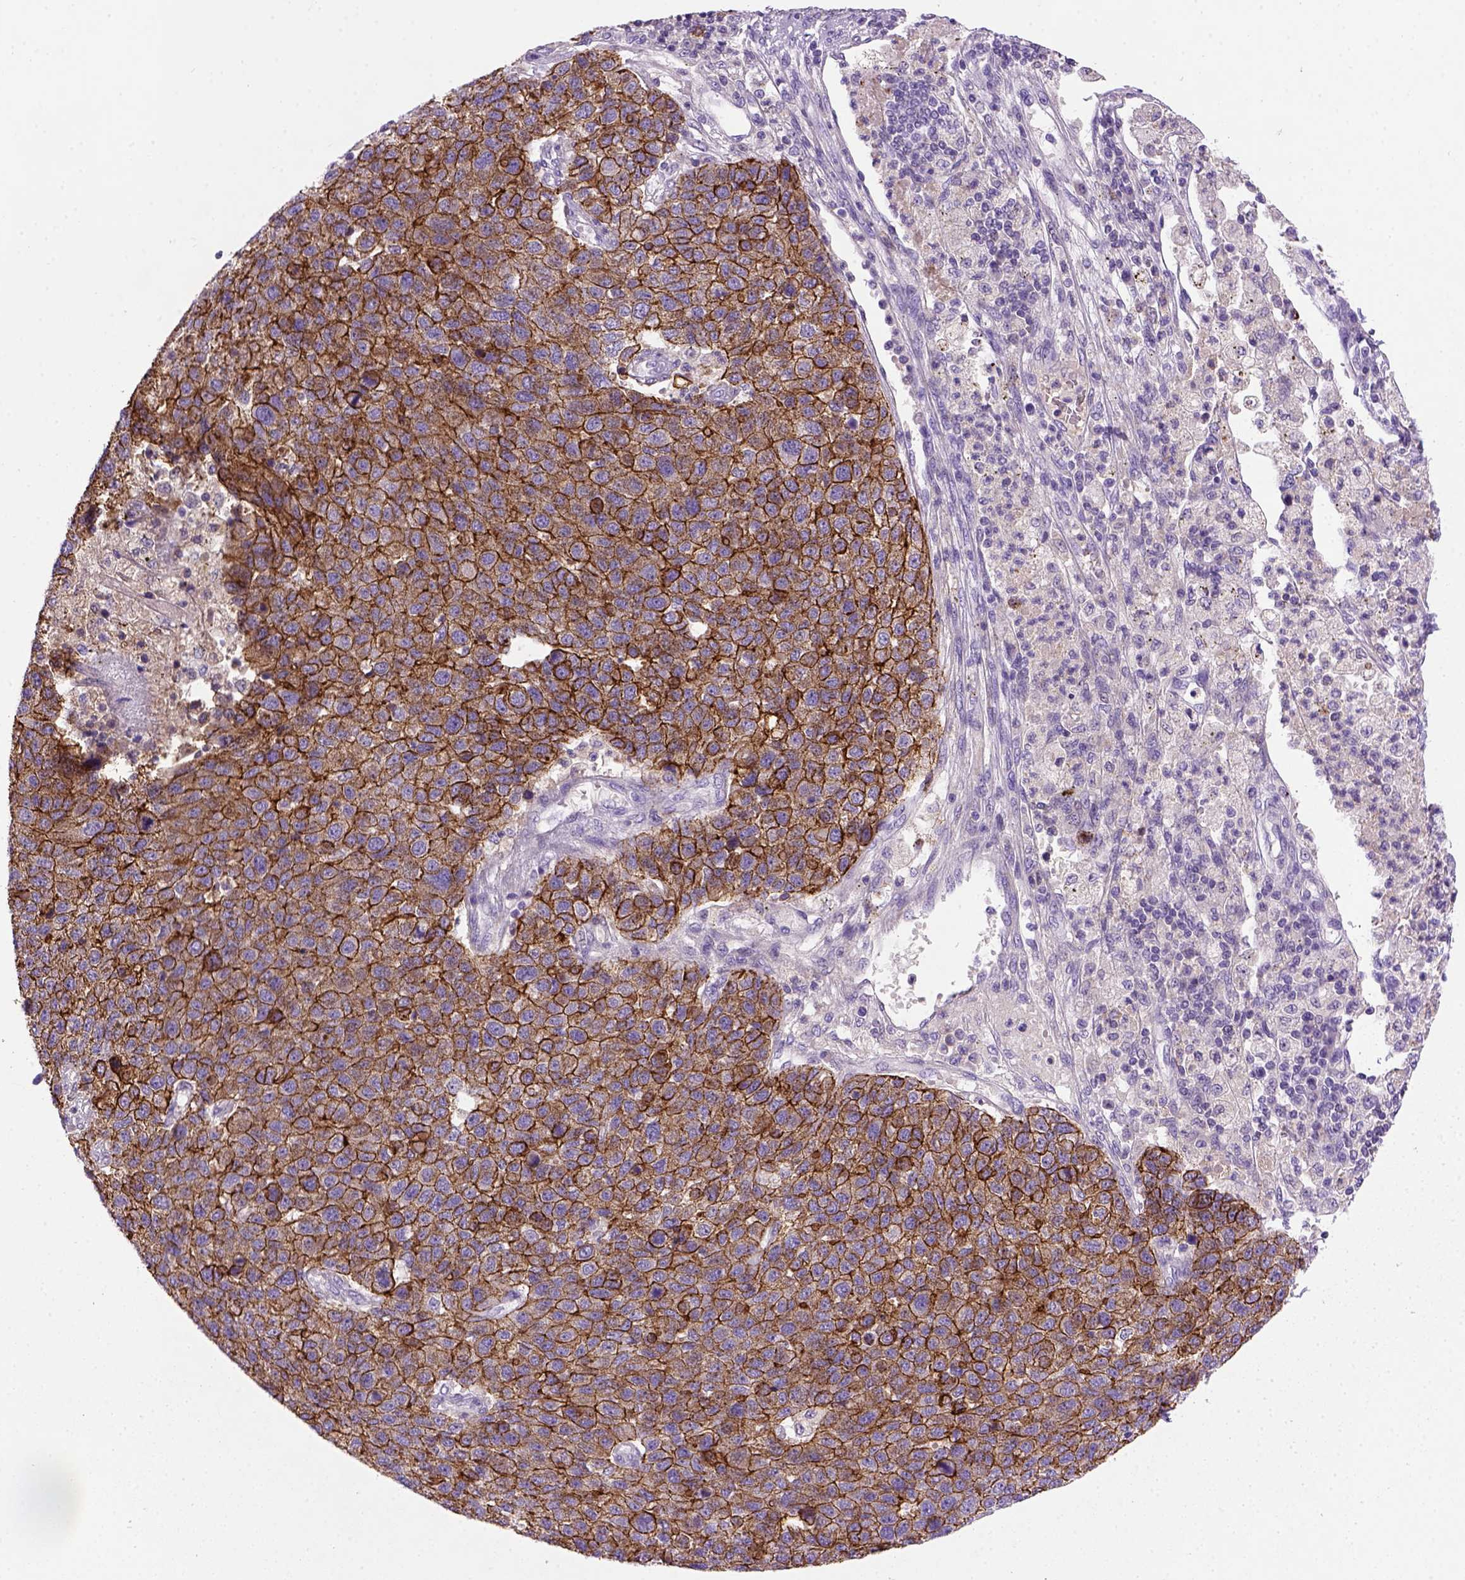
{"staining": {"intensity": "strong", "quantity": ">75%", "location": "cytoplasmic/membranous"}, "tissue": "pancreatic cancer", "cell_type": "Tumor cells", "image_type": "cancer", "snomed": [{"axis": "morphology", "description": "Adenocarcinoma, NOS"}, {"axis": "topography", "description": "Pancreas"}], "caption": "IHC of adenocarcinoma (pancreatic) shows high levels of strong cytoplasmic/membranous expression in approximately >75% of tumor cells.", "gene": "CDH1", "patient": {"sex": "female", "age": 61}}